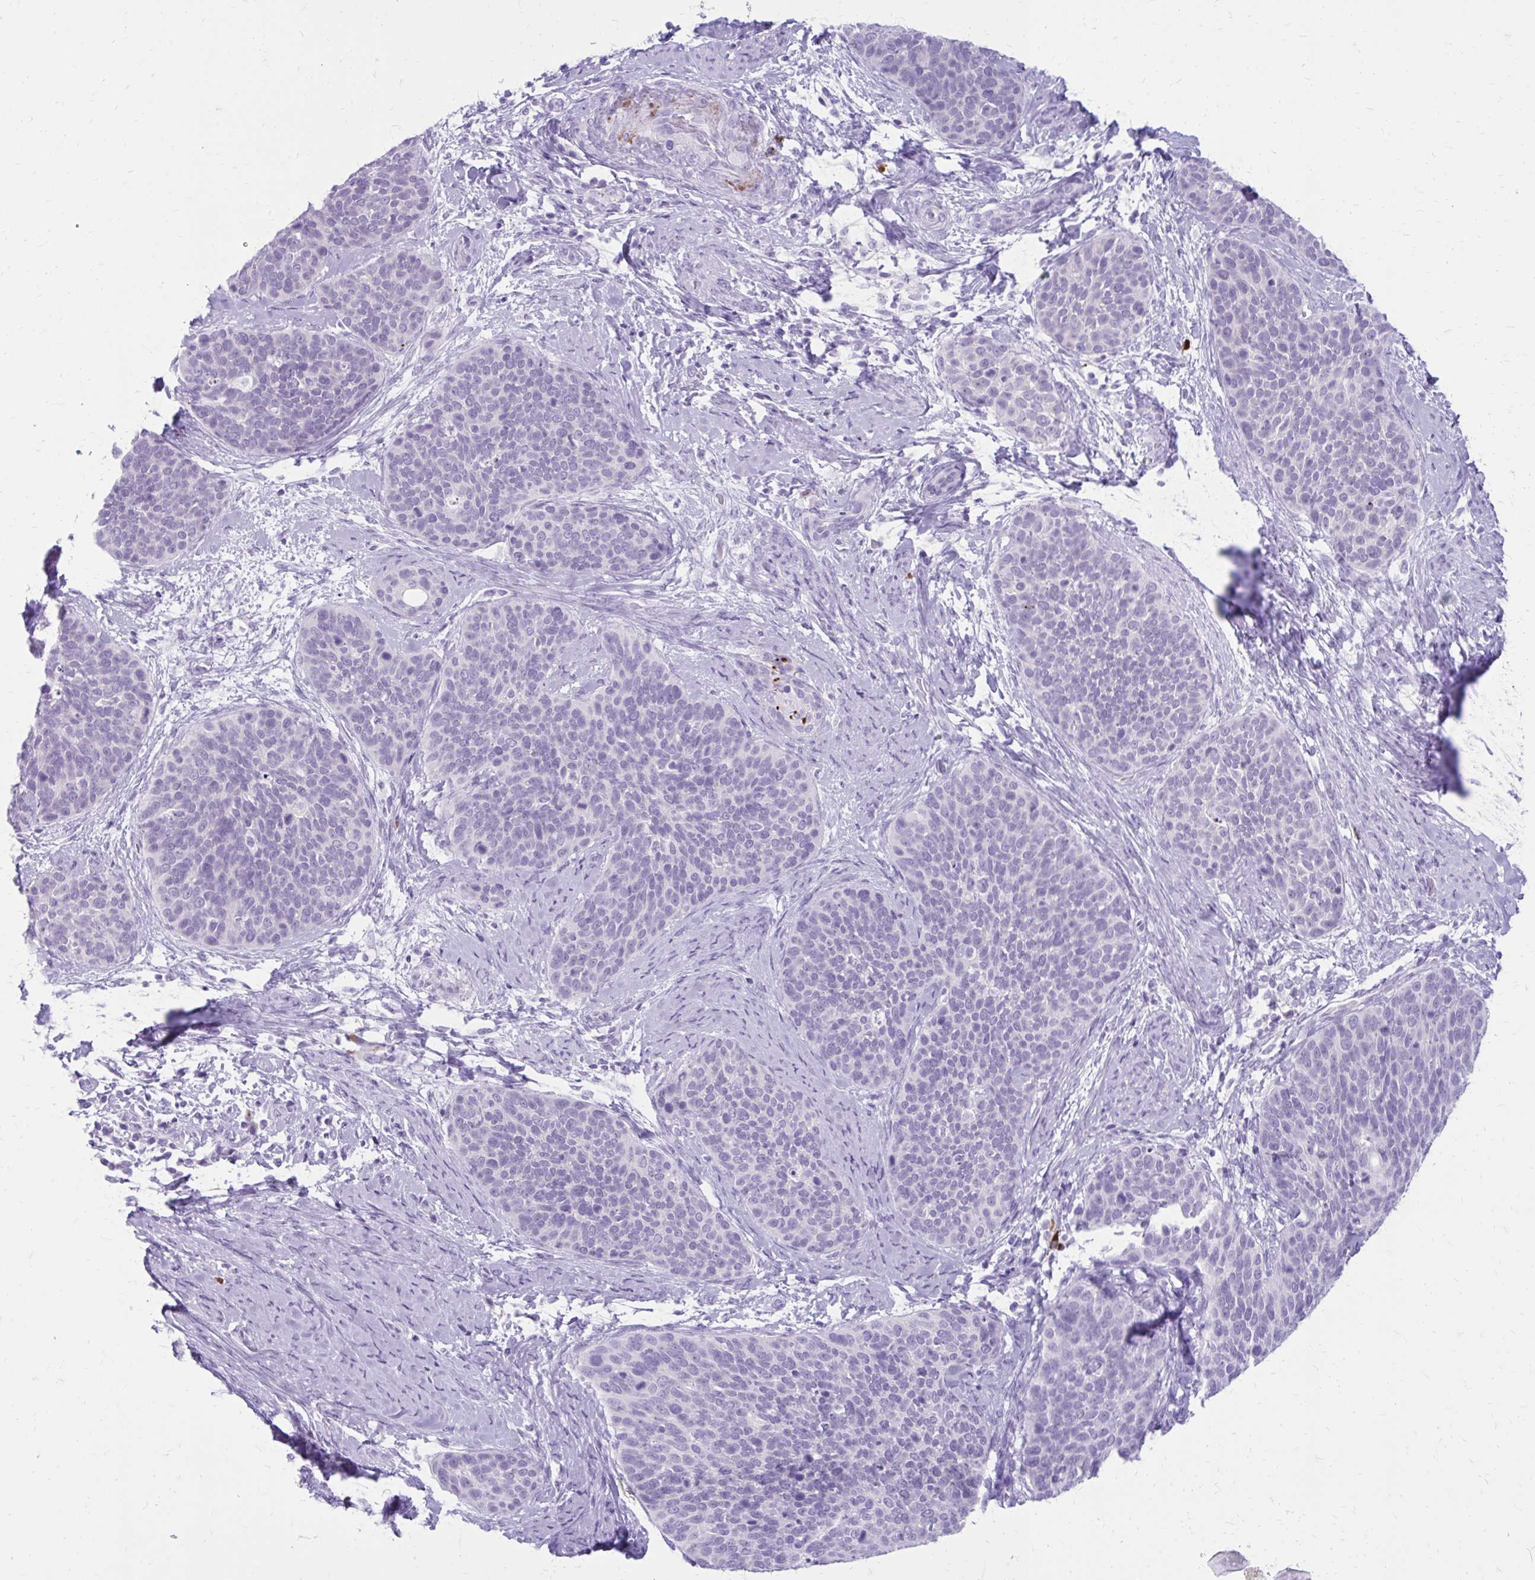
{"staining": {"intensity": "negative", "quantity": "none", "location": "none"}, "tissue": "cervical cancer", "cell_type": "Tumor cells", "image_type": "cancer", "snomed": [{"axis": "morphology", "description": "Squamous cell carcinoma, NOS"}, {"axis": "topography", "description": "Cervix"}], "caption": "This is an immunohistochemistry (IHC) image of human cervical cancer (squamous cell carcinoma). There is no expression in tumor cells.", "gene": "SATL1", "patient": {"sex": "female", "age": 69}}